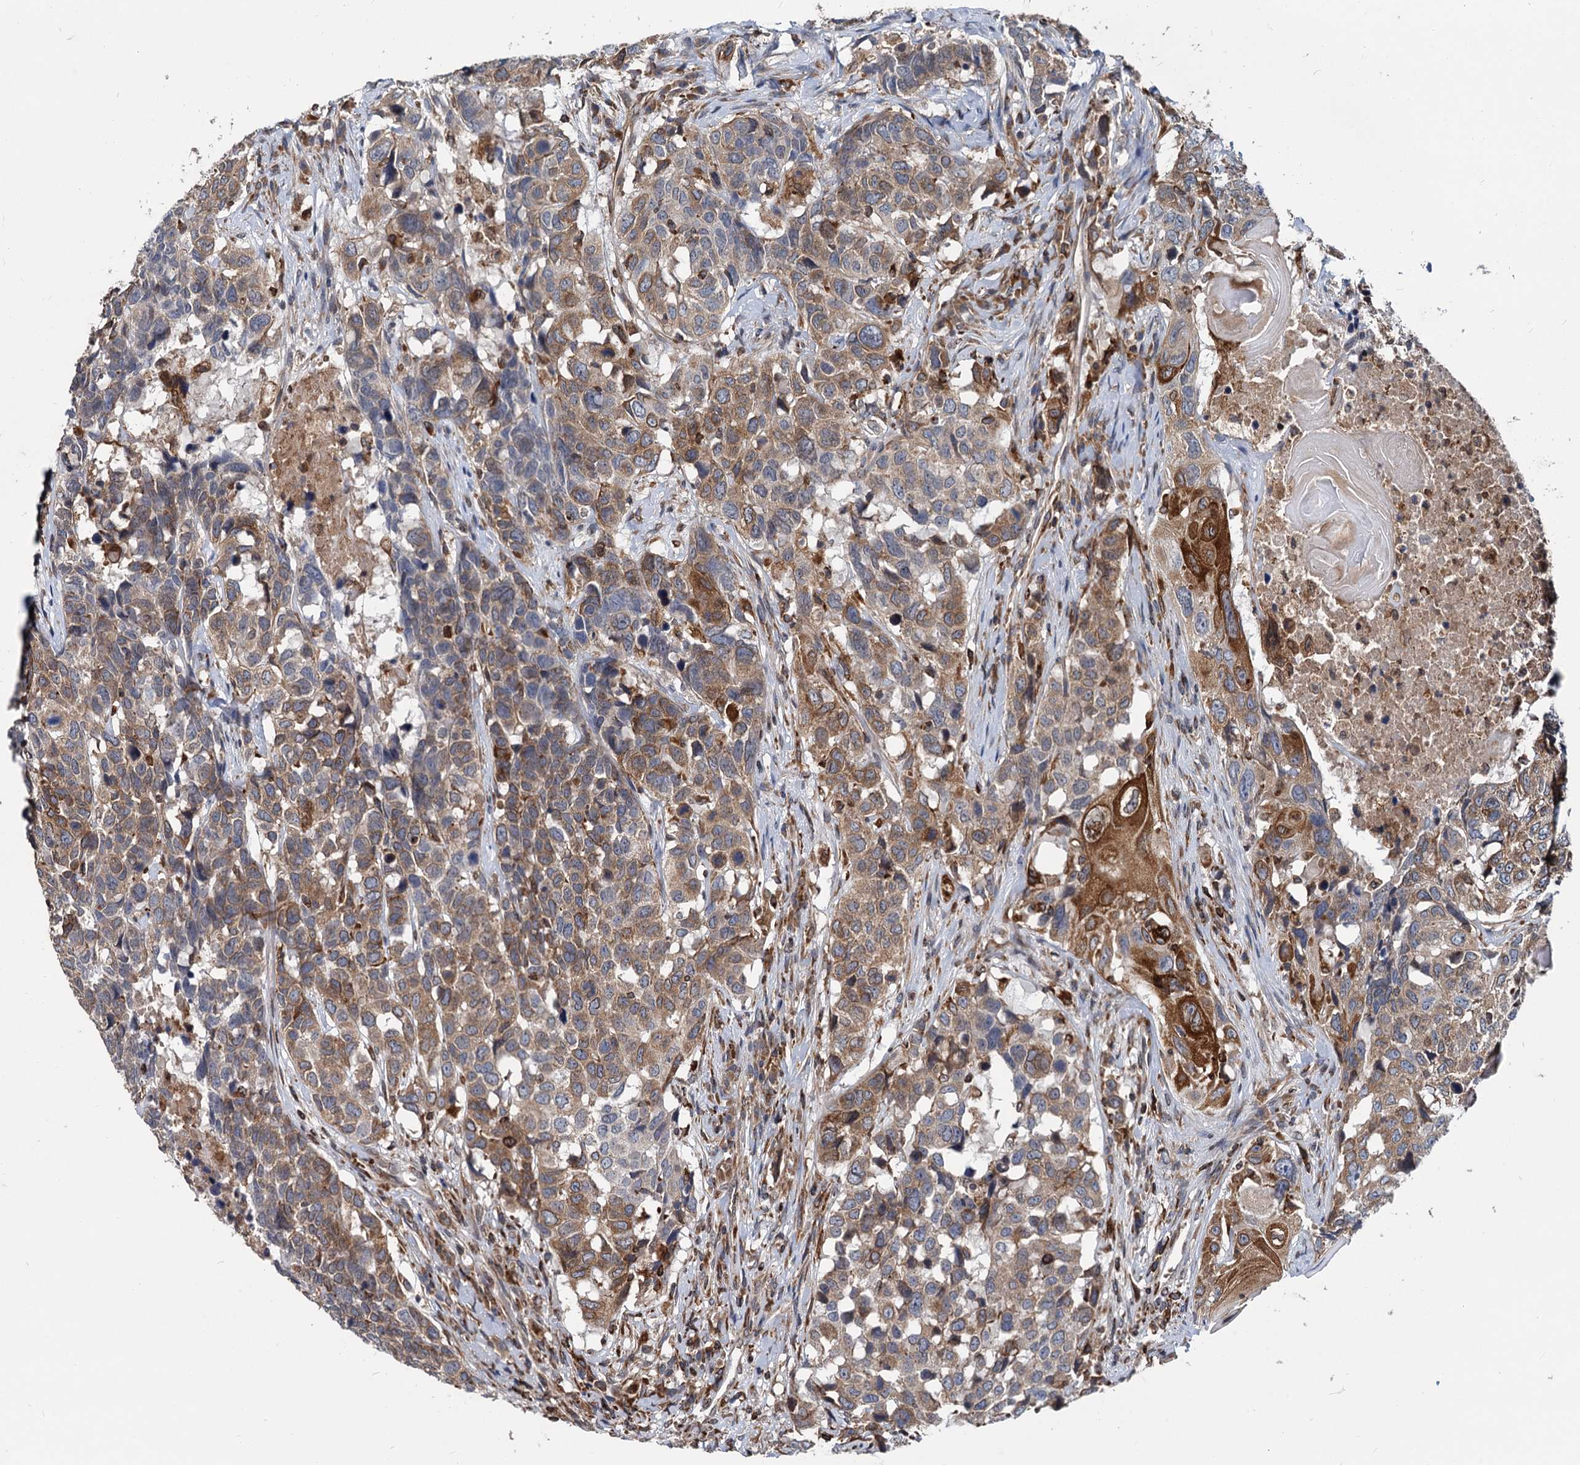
{"staining": {"intensity": "moderate", "quantity": "25%-75%", "location": "cytoplasmic/membranous"}, "tissue": "head and neck cancer", "cell_type": "Tumor cells", "image_type": "cancer", "snomed": [{"axis": "morphology", "description": "Squamous cell carcinoma, NOS"}, {"axis": "topography", "description": "Head-Neck"}], "caption": "A high-resolution photomicrograph shows immunohistochemistry staining of squamous cell carcinoma (head and neck), which shows moderate cytoplasmic/membranous staining in about 25%-75% of tumor cells.", "gene": "STIM1", "patient": {"sex": "male", "age": 66}}